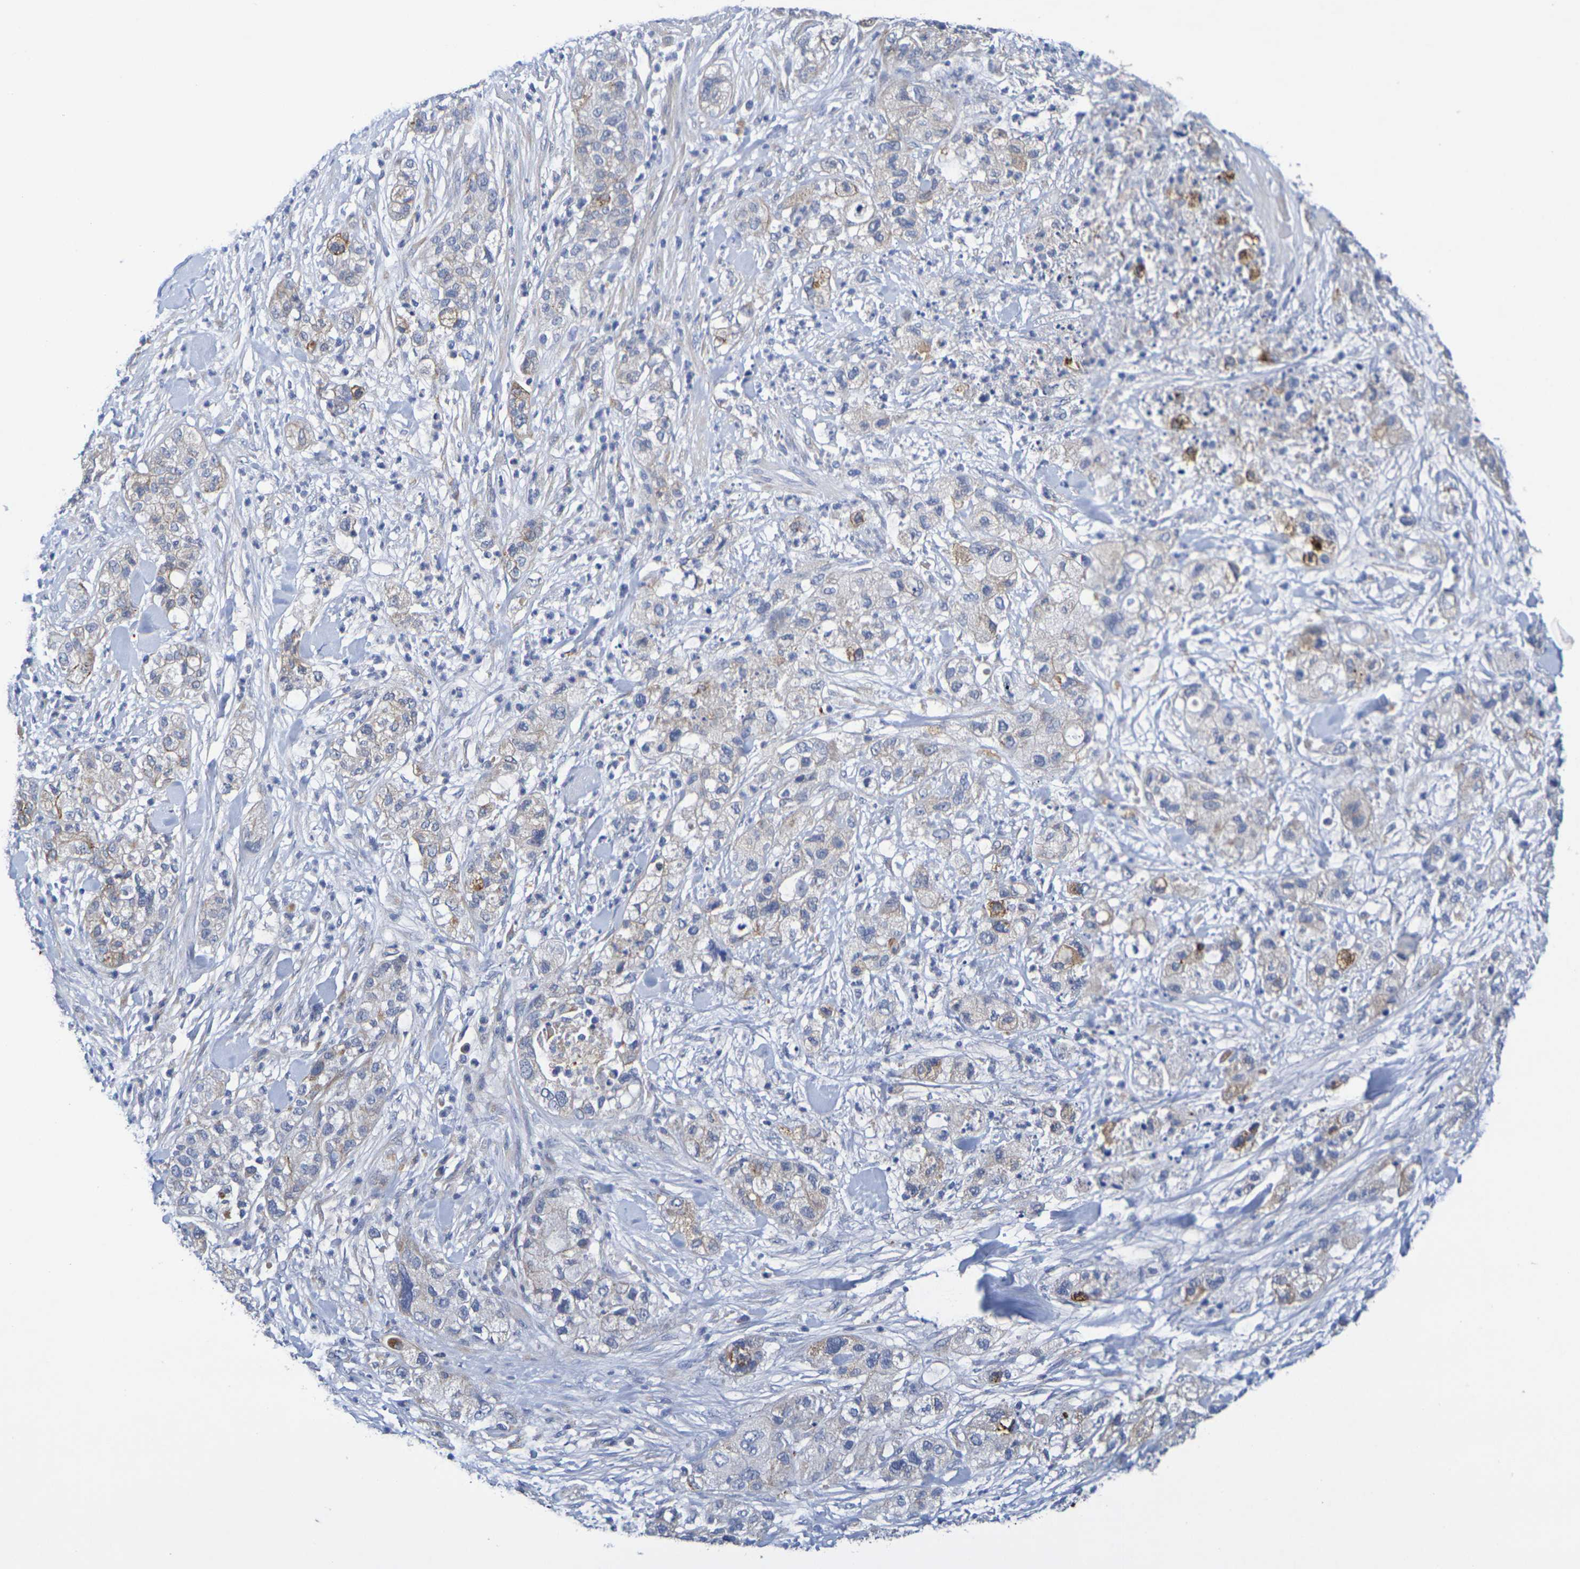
{"staining": {"intensity": "weak", "quantity": "25%-75%", "location": "cytoplasmic/membranous"}, "tissue": "pancreatic cancer", "cell_type": "Tumor cells", "image_type": "cancer", "snomed": [{"axis": "morphology", "description": "Adenocarcinoma, NOS"}, {"axis": "topography", "description": "Pancreas"}], "caption": "Immunohistochemical staining of human adenocarcinoma (pancreatic) displays low levels of weak cytoplasmic/membranous staining in about 25%-75% of tumor cells.", "gene": "SDC4", "patient": {"sex": "female", "age": 78}}